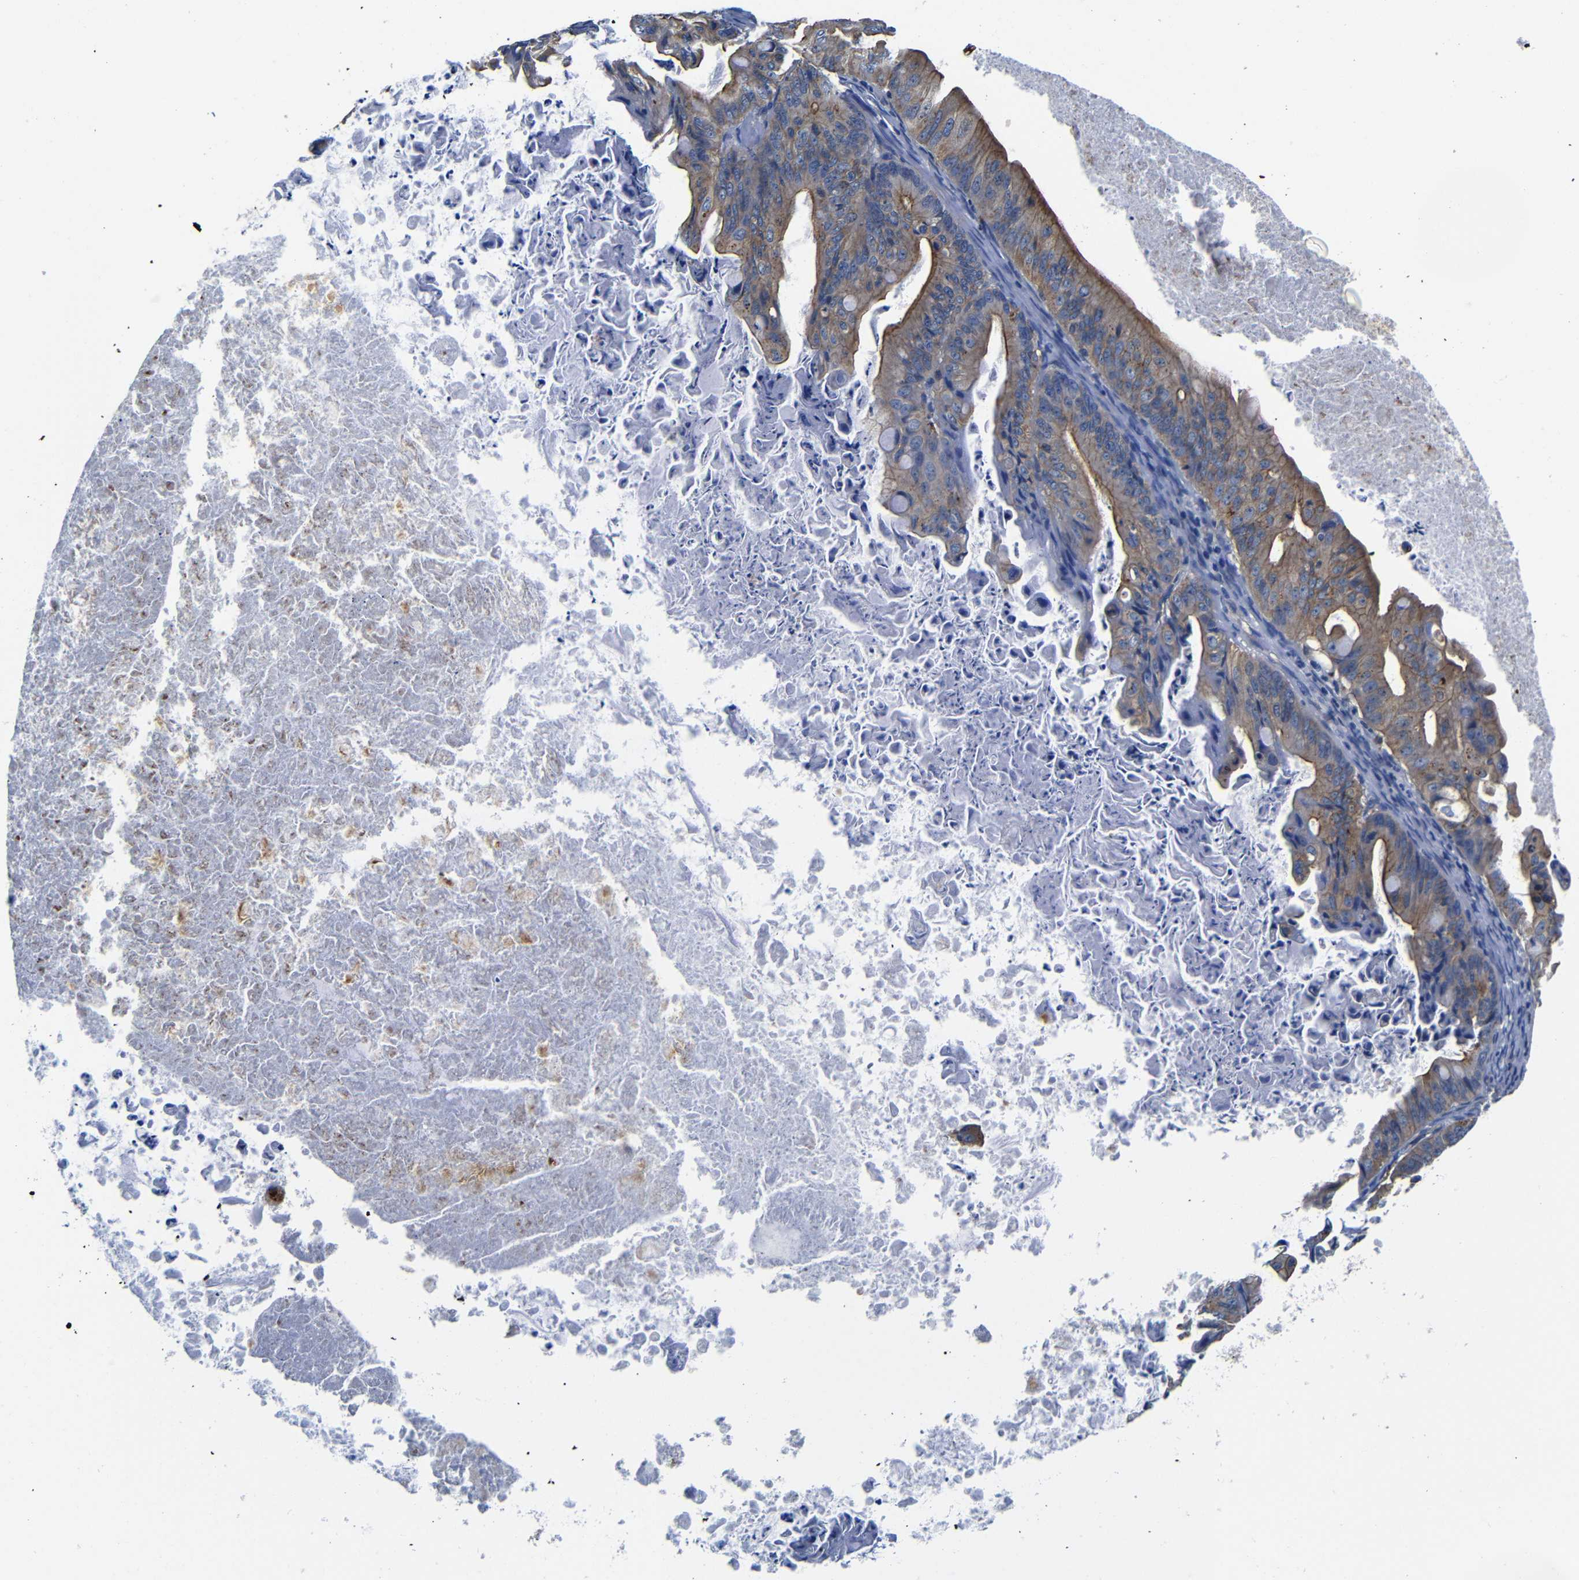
{"staining": {"intensity": "moderate", "quantity": ">75%", "location": "cytoplasmic/membranous"}, "tissue": "ovarian cancer", "cell_type": "Tumor cells", "image_type": "cancer", "snomed": [{"axis": "morphology", "description": "Cystadenocarcinoma, mucinous, NOS"}, {"axis": "topography", "description": "Ovary"}], "caption": "This photomicrograph exhibits immunohistochemistry staining of human ovarian mucinous cystadenocarcinoma, with medium moderate cytoplasmic/membranous staining in about >75% of tumor cells.", "gene": "GIMAP2", "patient": {"sex": "female", "age": 37}}